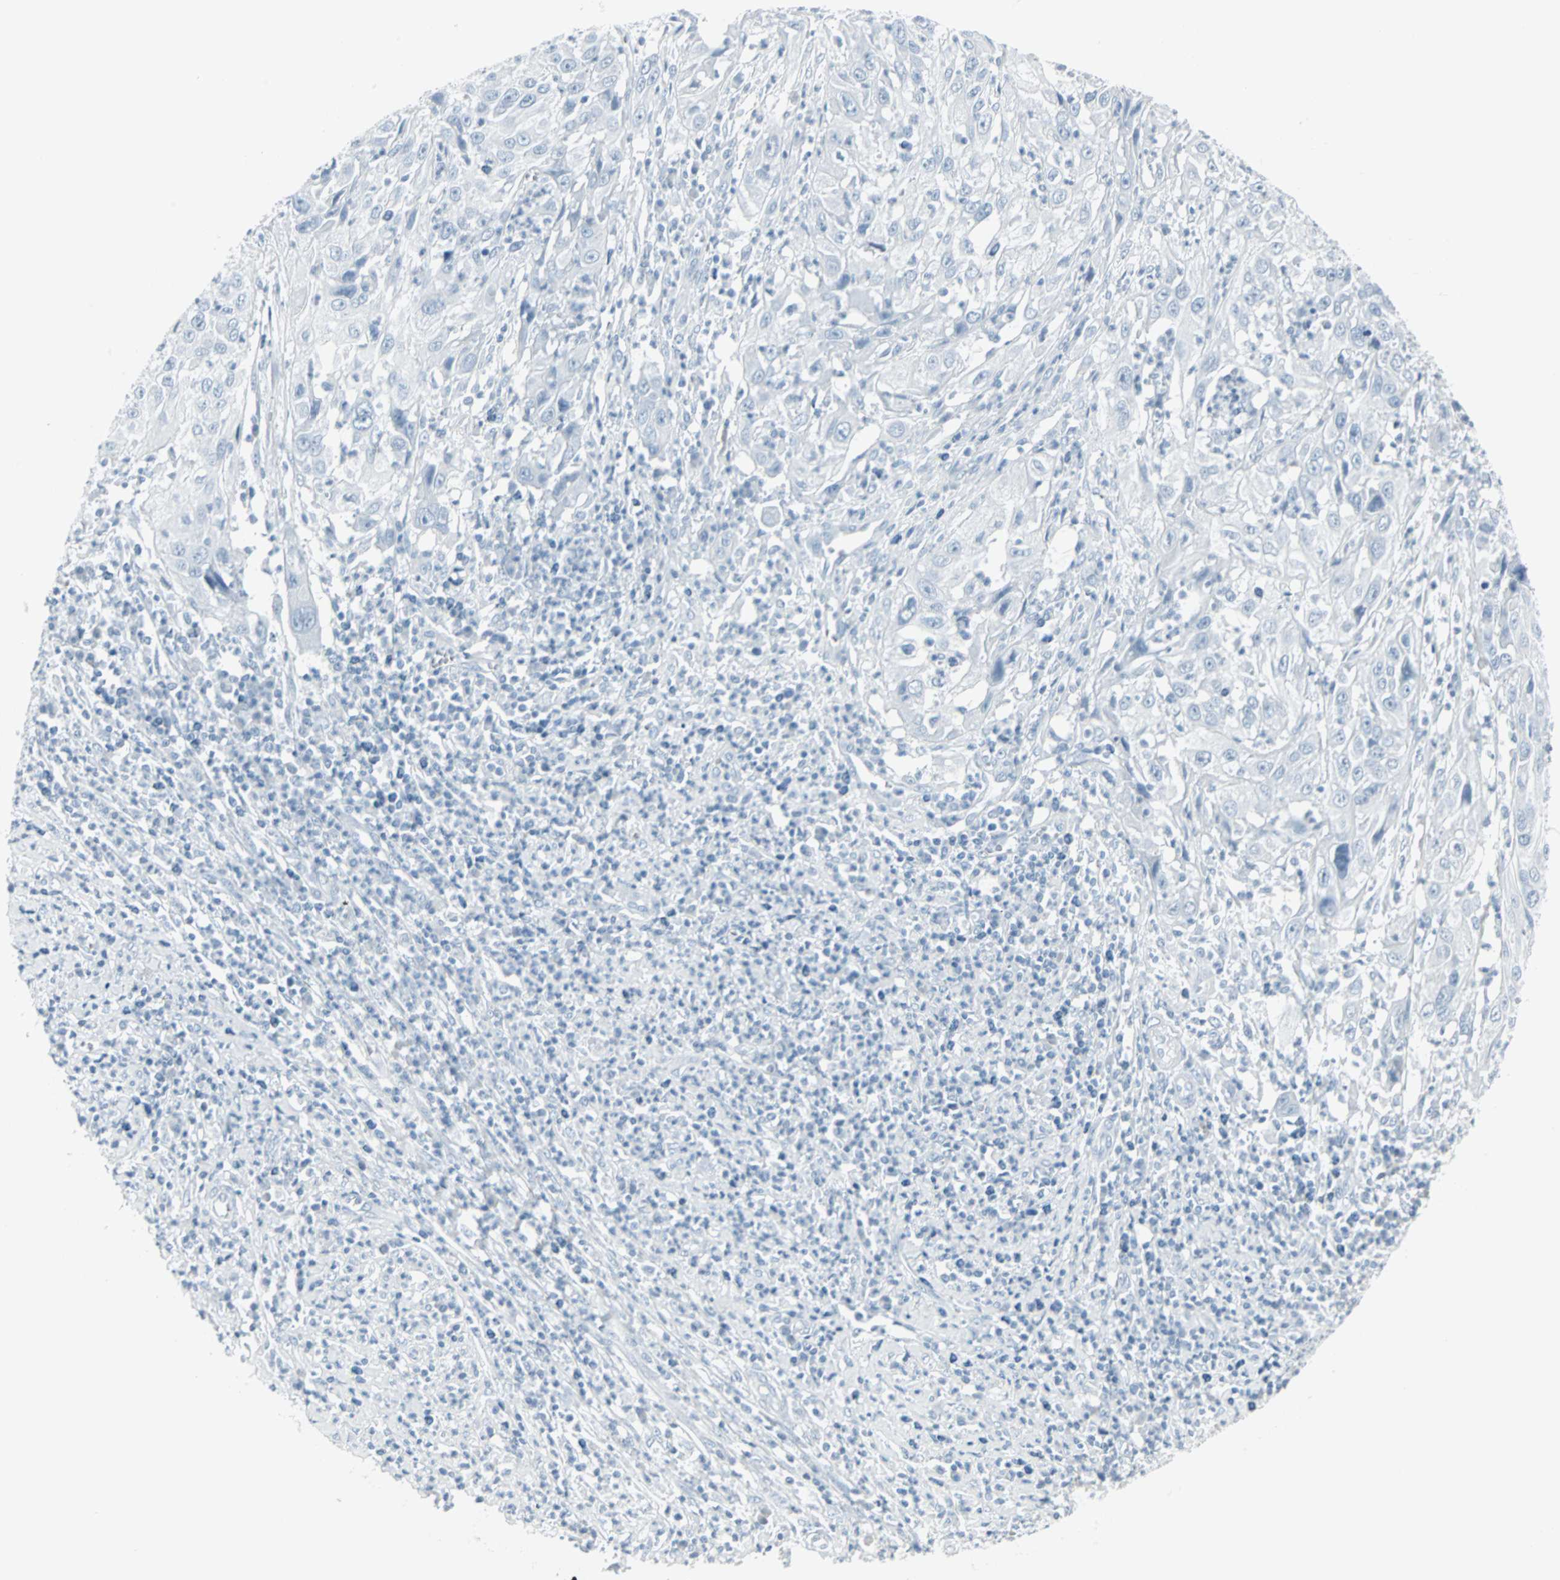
{"staining": {"intensity": "negative", "quantity": "none", "location": "none"}, "tissue": "cervical cancer", "cell_type": "Tumor cells", "image_type": "cancer", "snomed": [{"axis": "morphology", "description": "Squamous cell carcinoma, NOS"}, {"axis": "topography", "description": "Cervix"}], "caption": "Protein analysis of cervical squamous cell carcinoma displays no significant expression in tumor cells.", "gene": "LANCL3", "patient": {"sex": "female", "age": 32}}